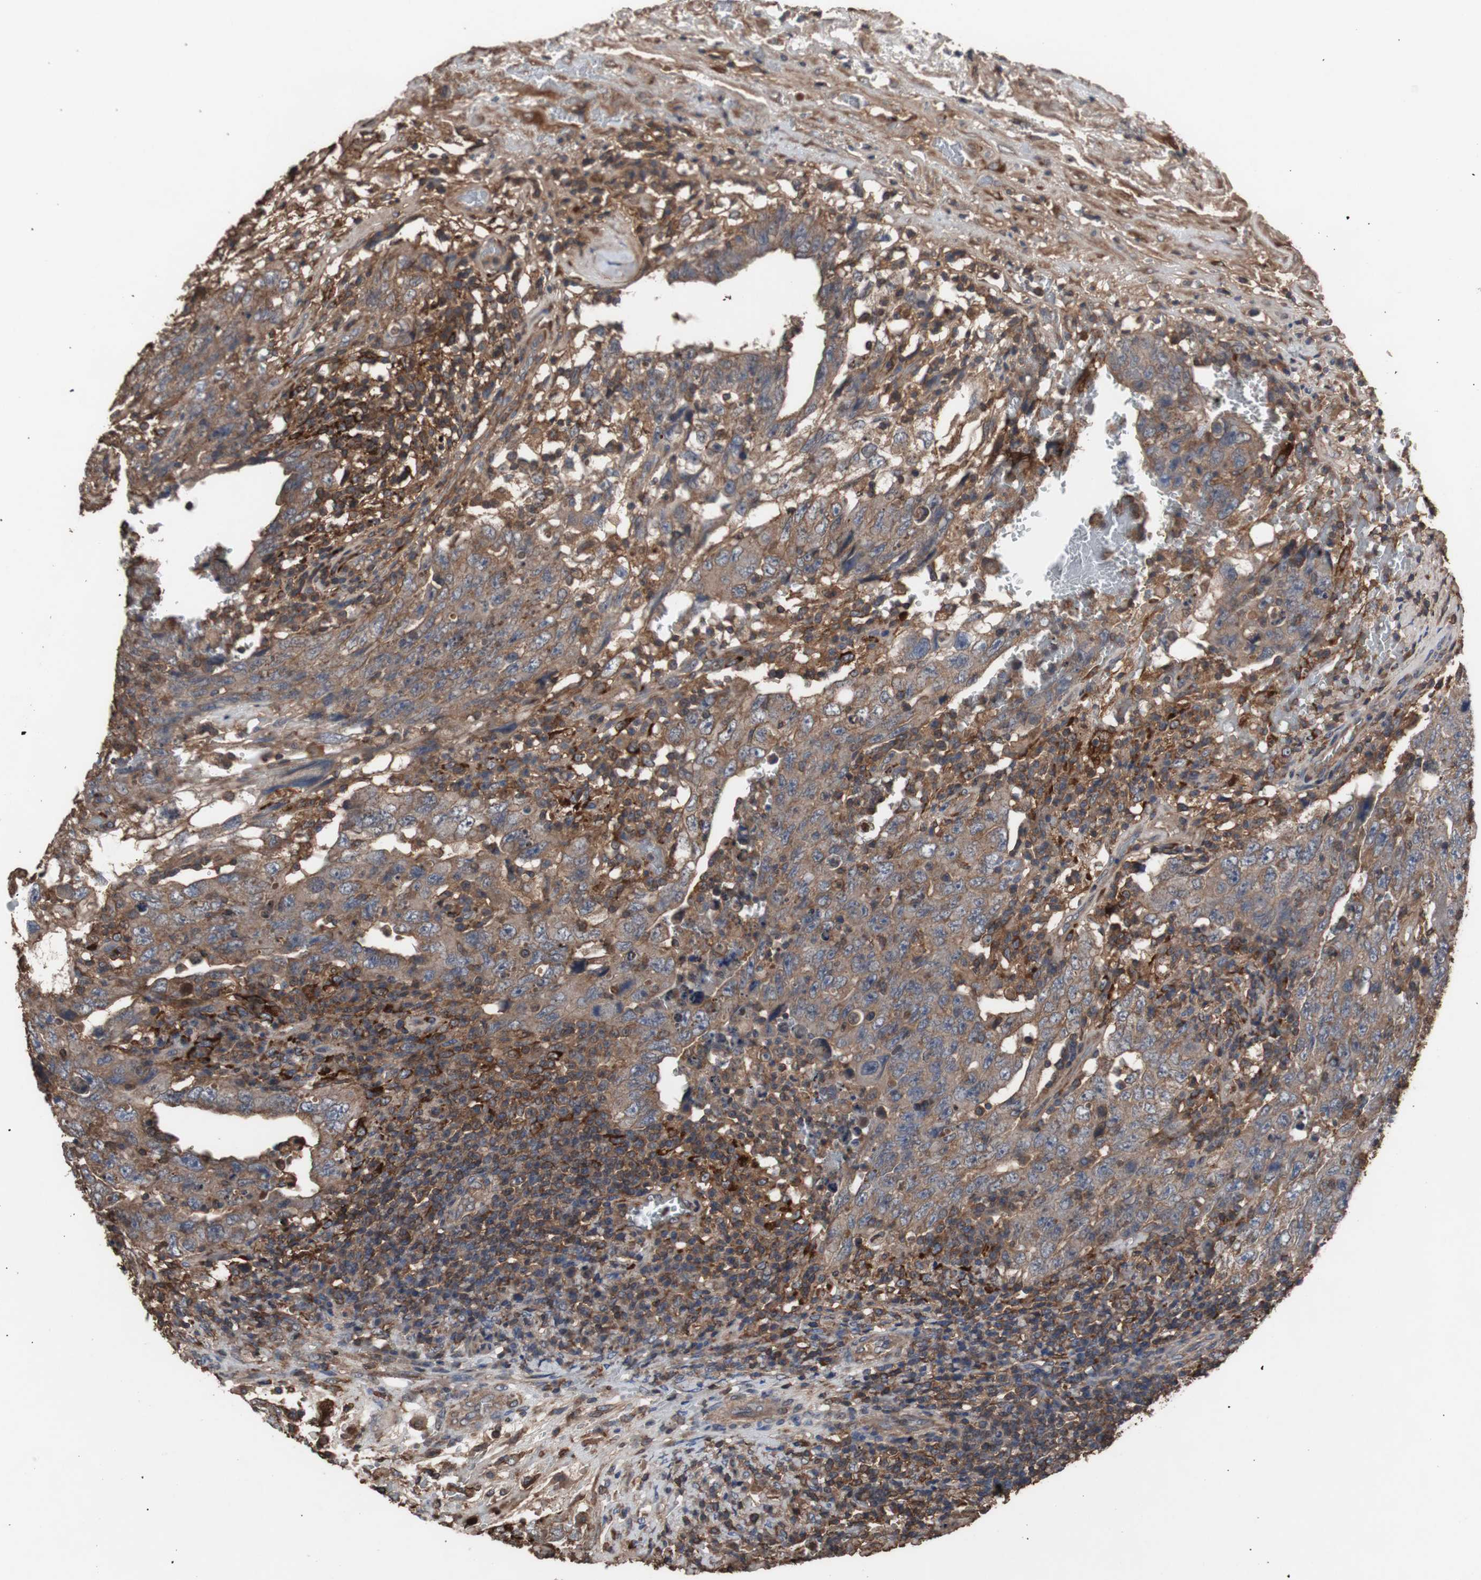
{"staining": {"intensity": "moderate", "quantity": ">75%", "location": "cytoplasmic/membranous"}, "tissue": "testis cancer", "cell_type": "Tumor cells", "image_type": "cancer", "snomed": [{"axis": "morphology", "description": "Carcinoma, Embryonal, NOS"}, {"axis": "topography", "description": "Testis"}], "caption": "Moderate cytoplasmic/membranous expression is identified in about >75% of tumor cells in testis cancer. (brown staining indicates protein expression, while blue staining denotes nuclei).", "gene": "COL6A2", "patient": {"sex": "male", "age": 26}}